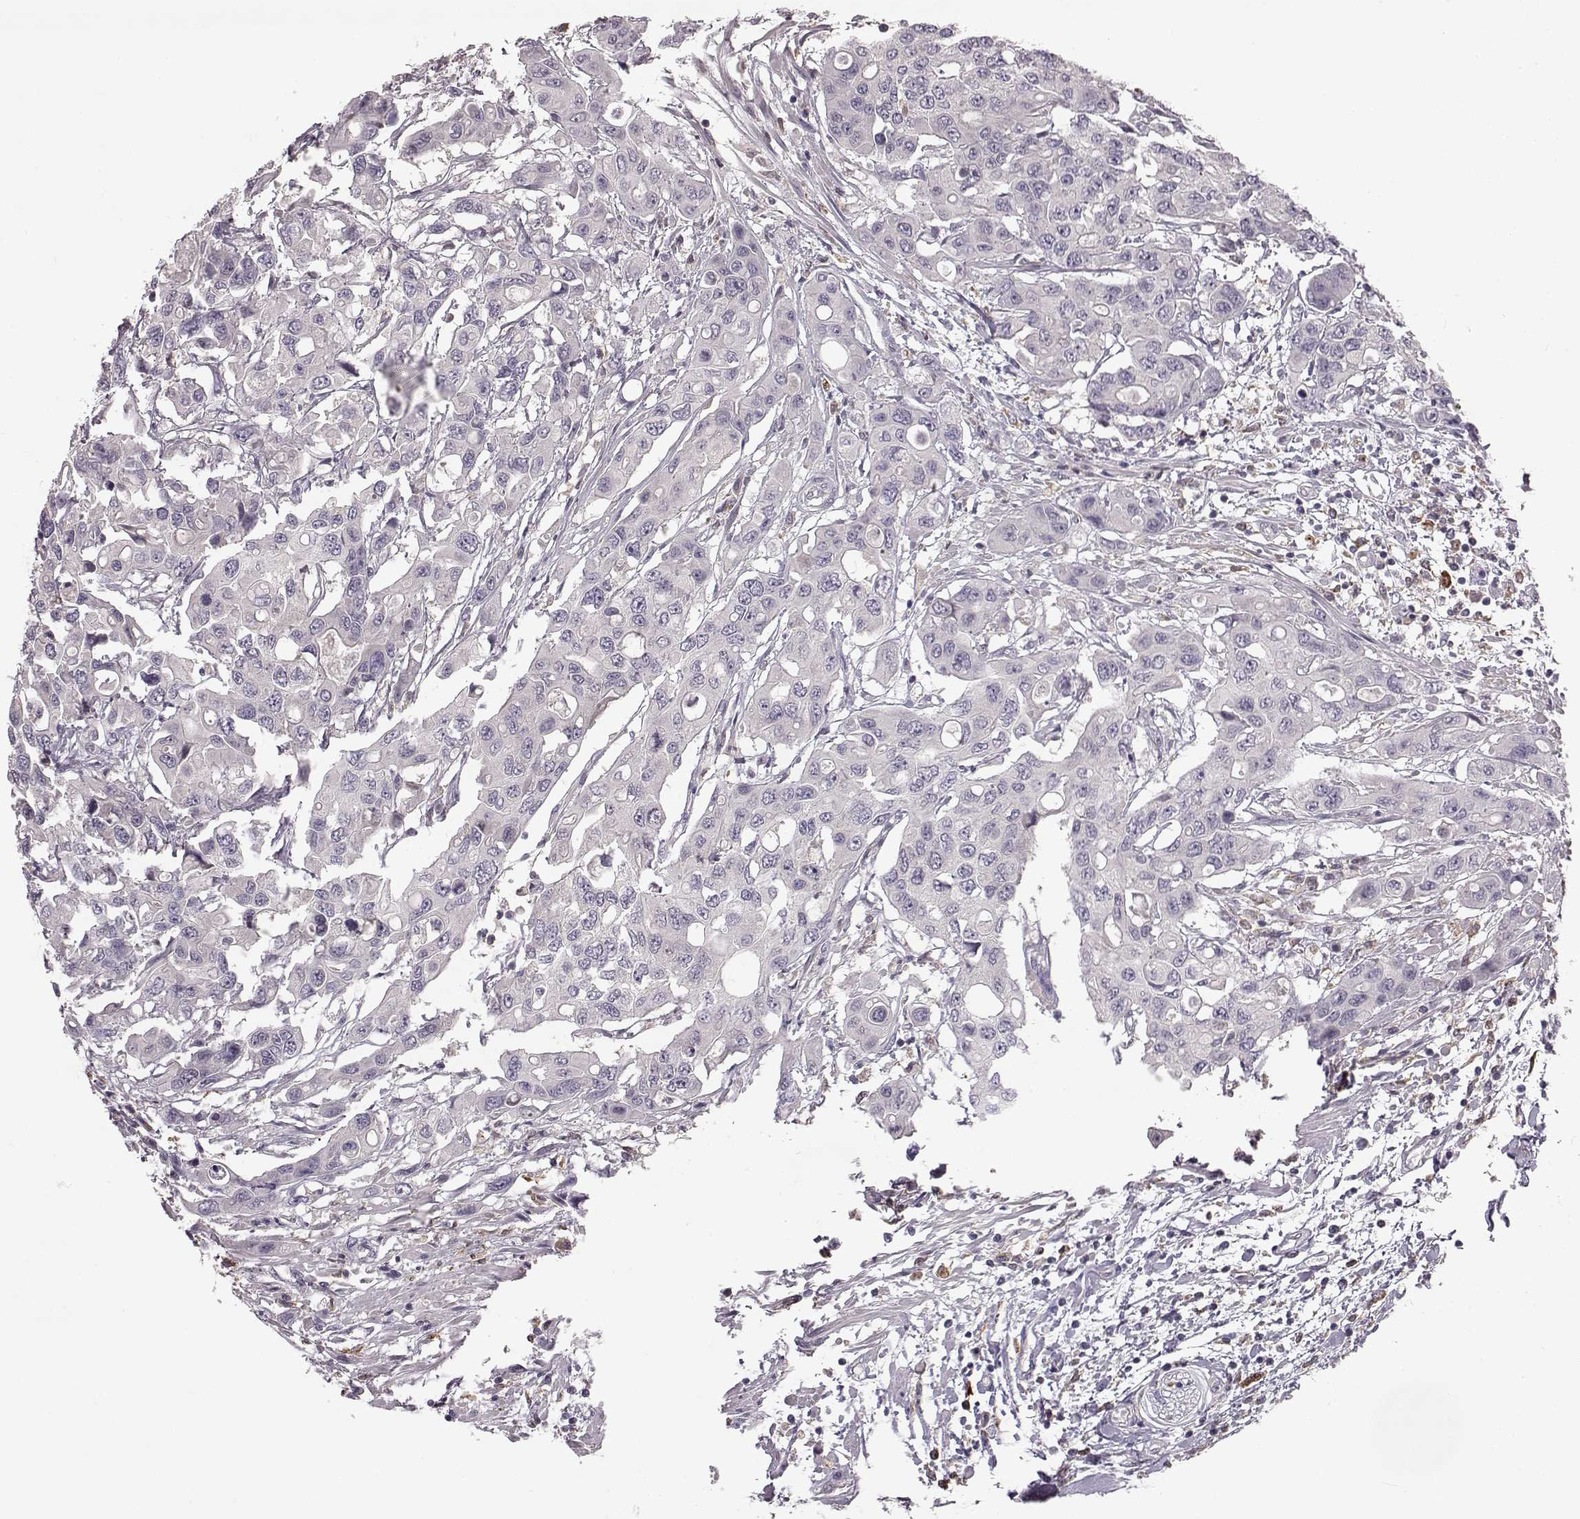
{"staining": {"intensity": "negative", "quantity": "none", "location": "none"}, "tissue": "colorectal cancer", "cell_type": "Tumor cells", "image_type": "cancer", "snomed": [{"axis": "morphology", "description": "Adenocarcinoma, NOS"}, {"axis": "topography", "description": "Colon"}], "caption": "An image of colorectal adenocarcinoma stained for a protein exhibits no brown staining in tumor cells. (DAB immunohistochemistry with hematoxylin counter stain).", "gene": "SPAG17", "patient": {"sex": "male", "age": 77}}